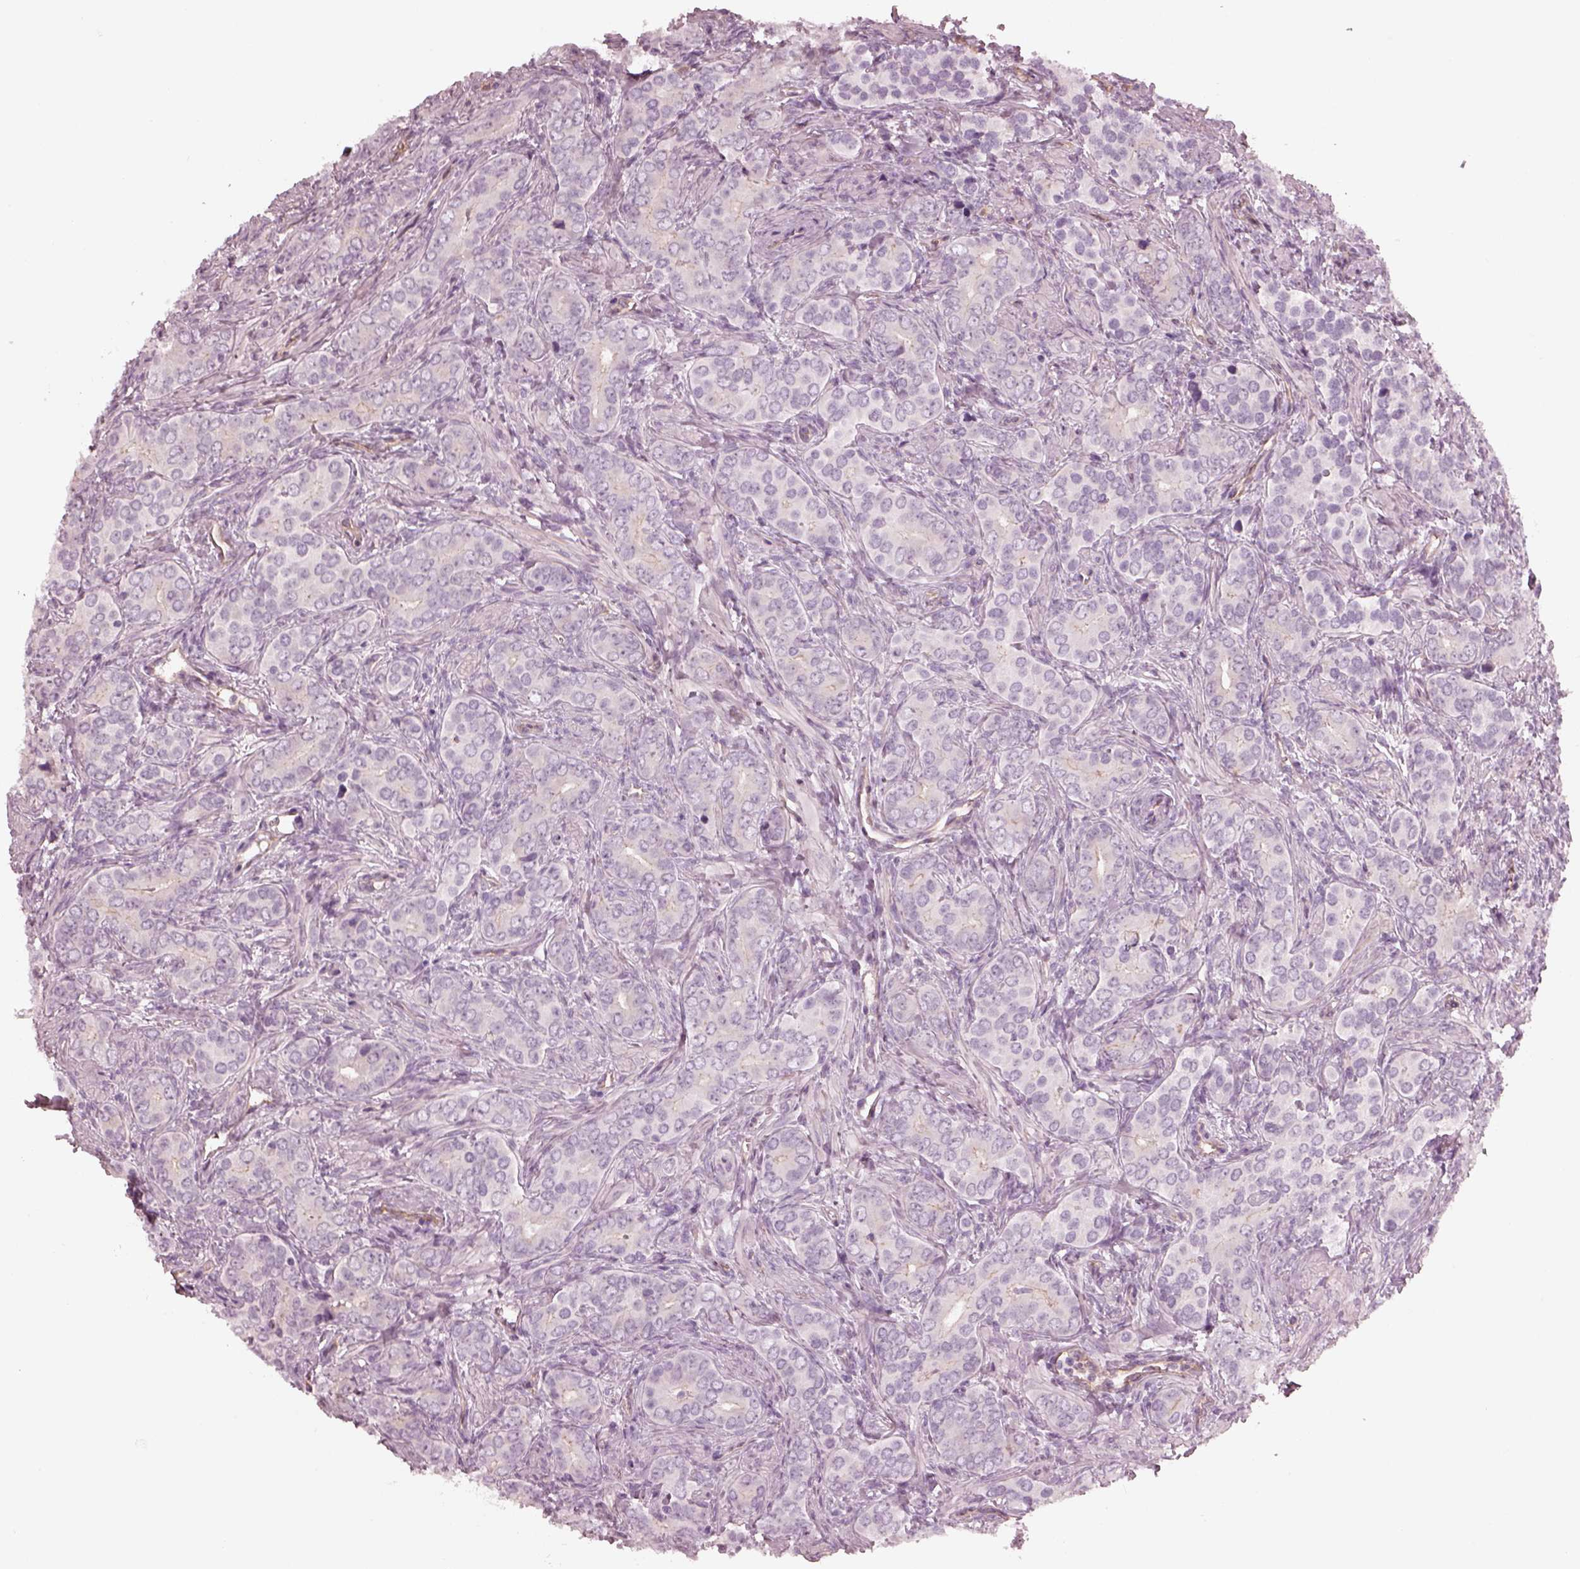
{"staining": {"intensity": "negative", "quantity": "none", "location": "none"}, "tissue": "prostate cancer", "cell_type": "Tumor cells", "image_type": "cancer", "snomed": [{"axis": "morphology", "description": "Adenocarcinoma, High grade"}, {"axis": "topography", "description": "Prostate"}], "caption": "Immunohistochemistry (IHC) micrograph of neoplastic tissue: adenocarcinoma (high-grade) (prostate) stained with DAB (3,3'-diaminobenzidine) demonstrates no significant protein positivity in tumor cells.", "gene": "EIF4E1B", "patient": {"sex": "male", "age": 84}}